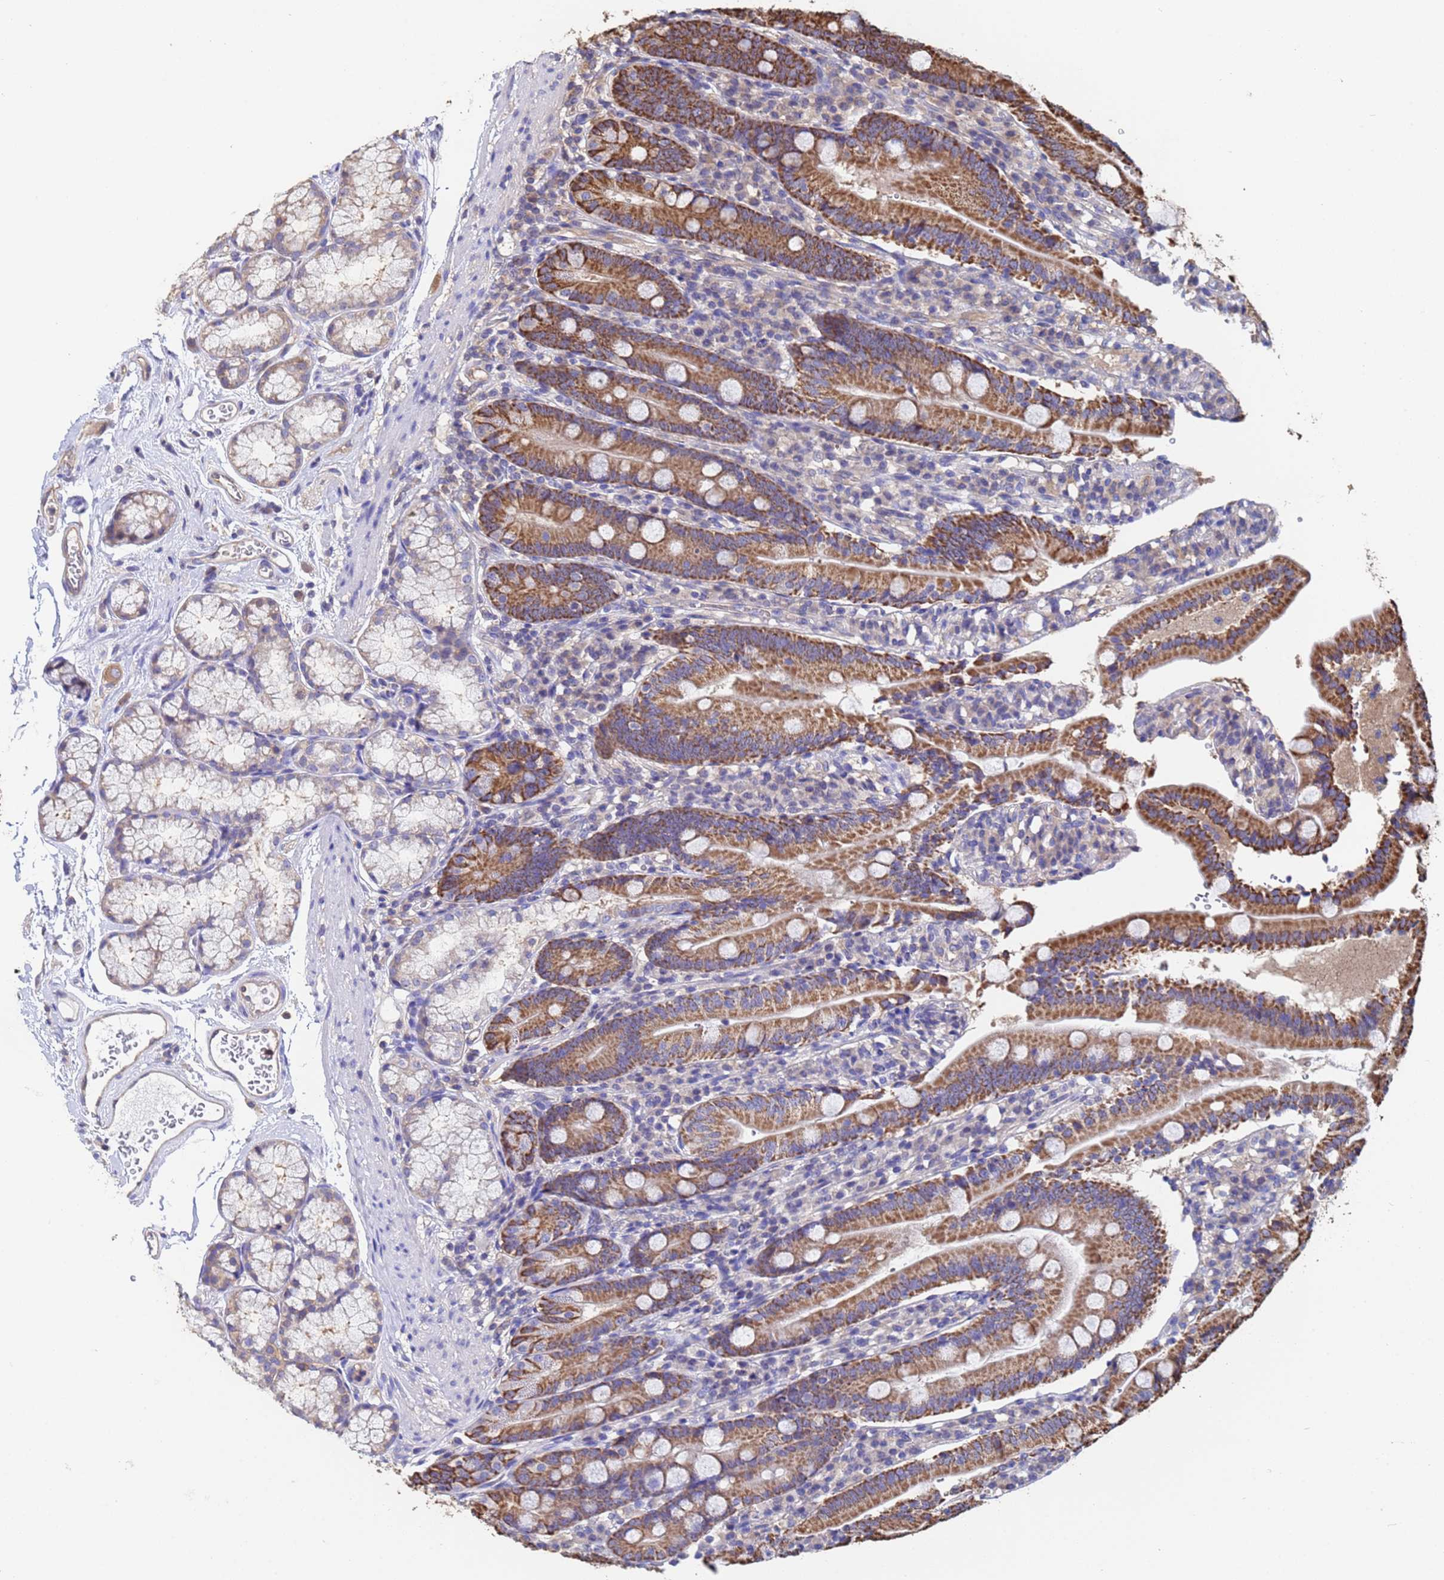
{"staining": {"intensity": "moderate", "quantity": ">75%", "location": "cytoplasmic/membranous"}, "tissue": "duodenum", "cell_type": "Glandular cells", "image_type": "normal", "snomed": [{"axis": "morphology", "description": "Normal tissue, NOS"}, {"axis": "topography", "description": "Duodenum"}], "caption": "Benign duodenum displays moderate cytoplasmic/membranous expression in about >75% of glandular cells, visualized by immunohistochemistry. Using DAB (3,3'-diaminobenzidine) (brown) and hematoxylin (blue) stains, captured at high magnification using brightfield microscopy.", "gene": "FAM25A", "patient": {"sex": "female", "age": 67}}